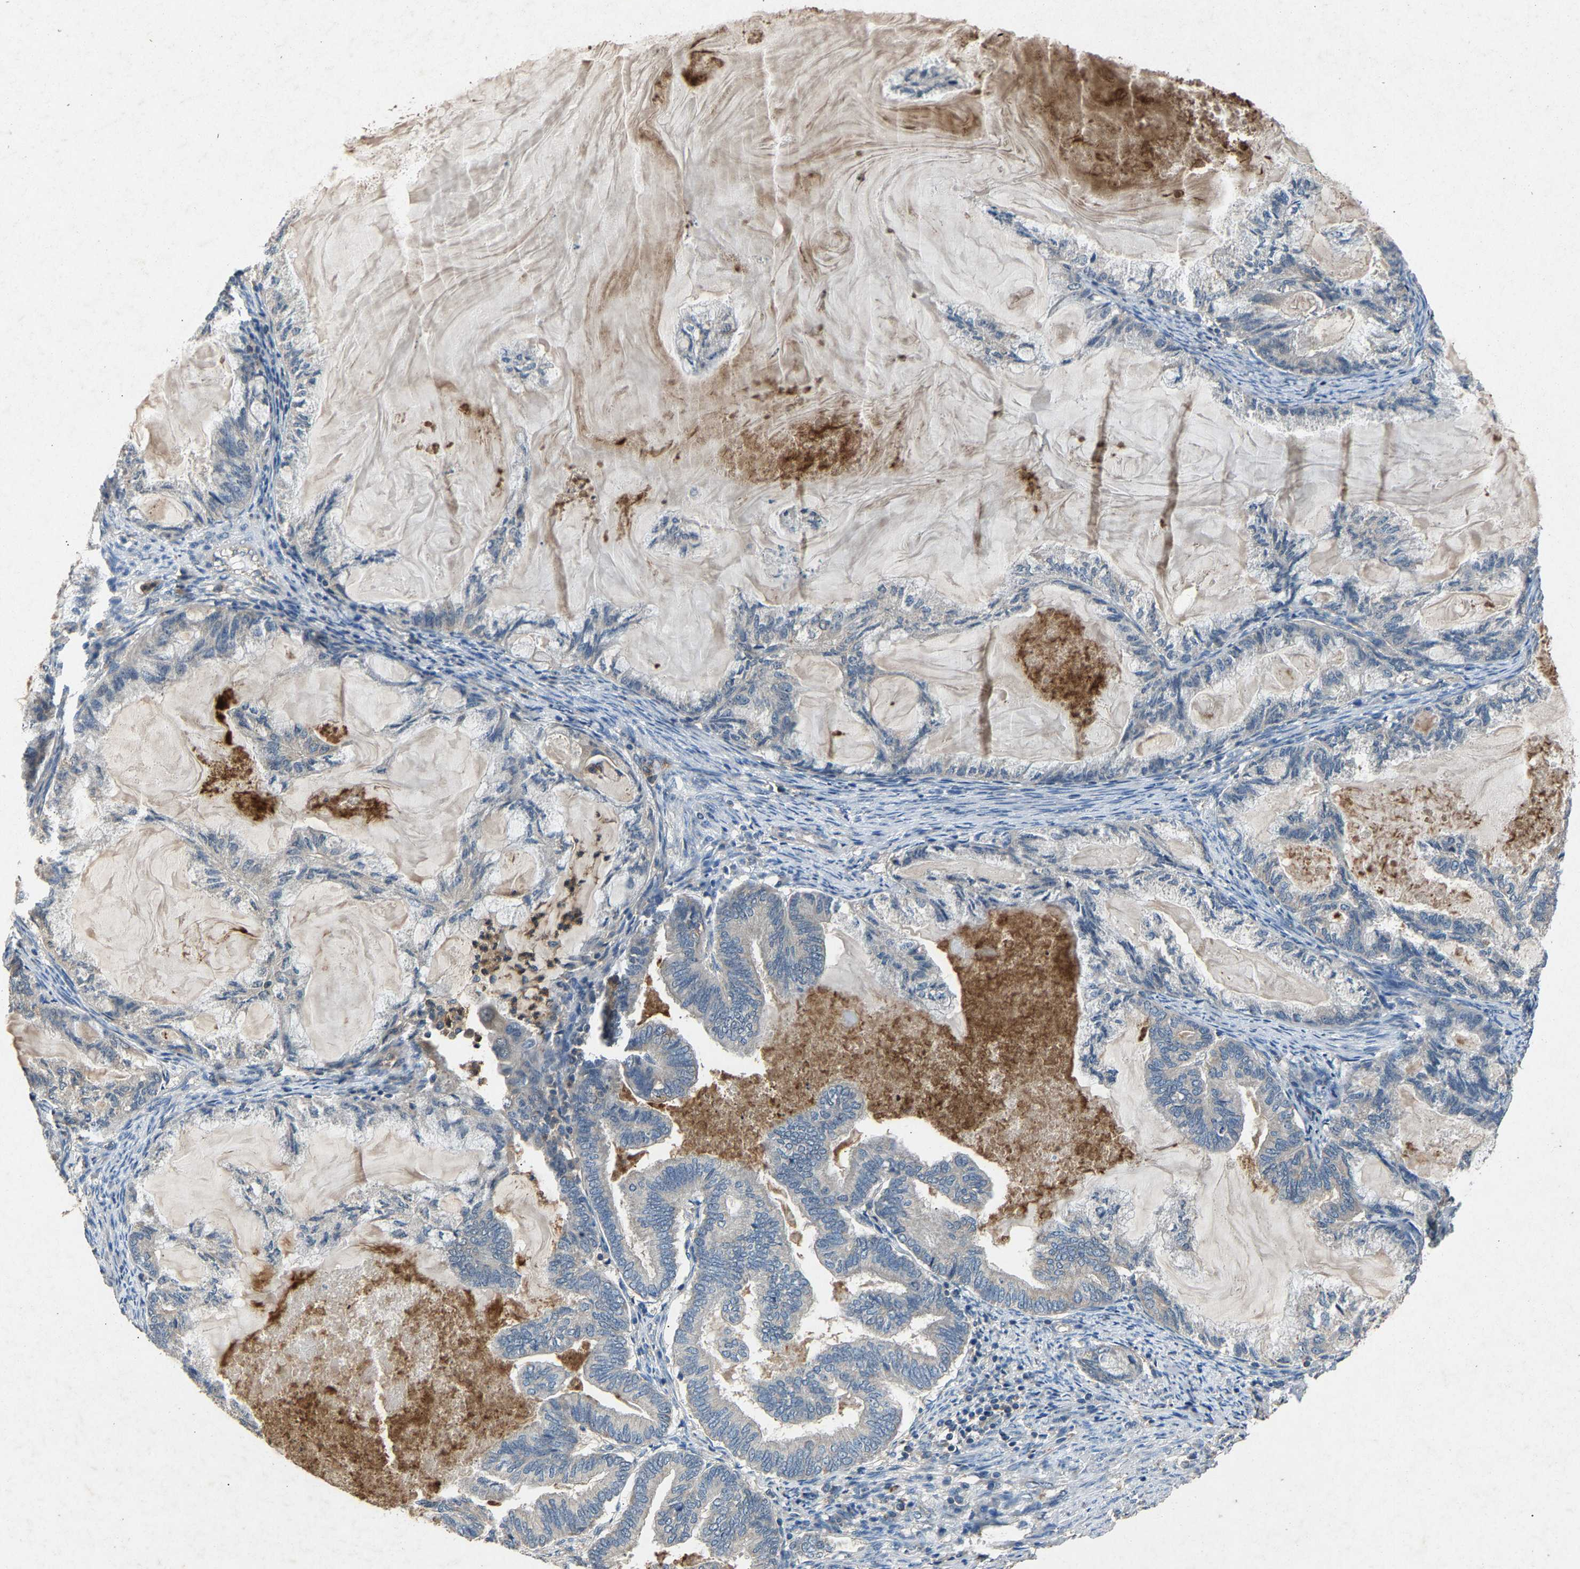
{"staining": {"intensity": "negative", "quantity": "none", "location": "none"}, "tissue": "endometrial cancer", "cell_type": "Tumor cells", "image_type": "cancer", "snomed": [{"axis": "morphology", "description": "Adenocarcinoma, NOS"}, {"axis": "topography", "description": "Endometrium"}], "caption": "Immunohistochemical staining of endometrial adenocarcinoma reveals no significant expression in tumor cells.", "gene": "PPID", "patient": {"sex": "female", "age": 86}}